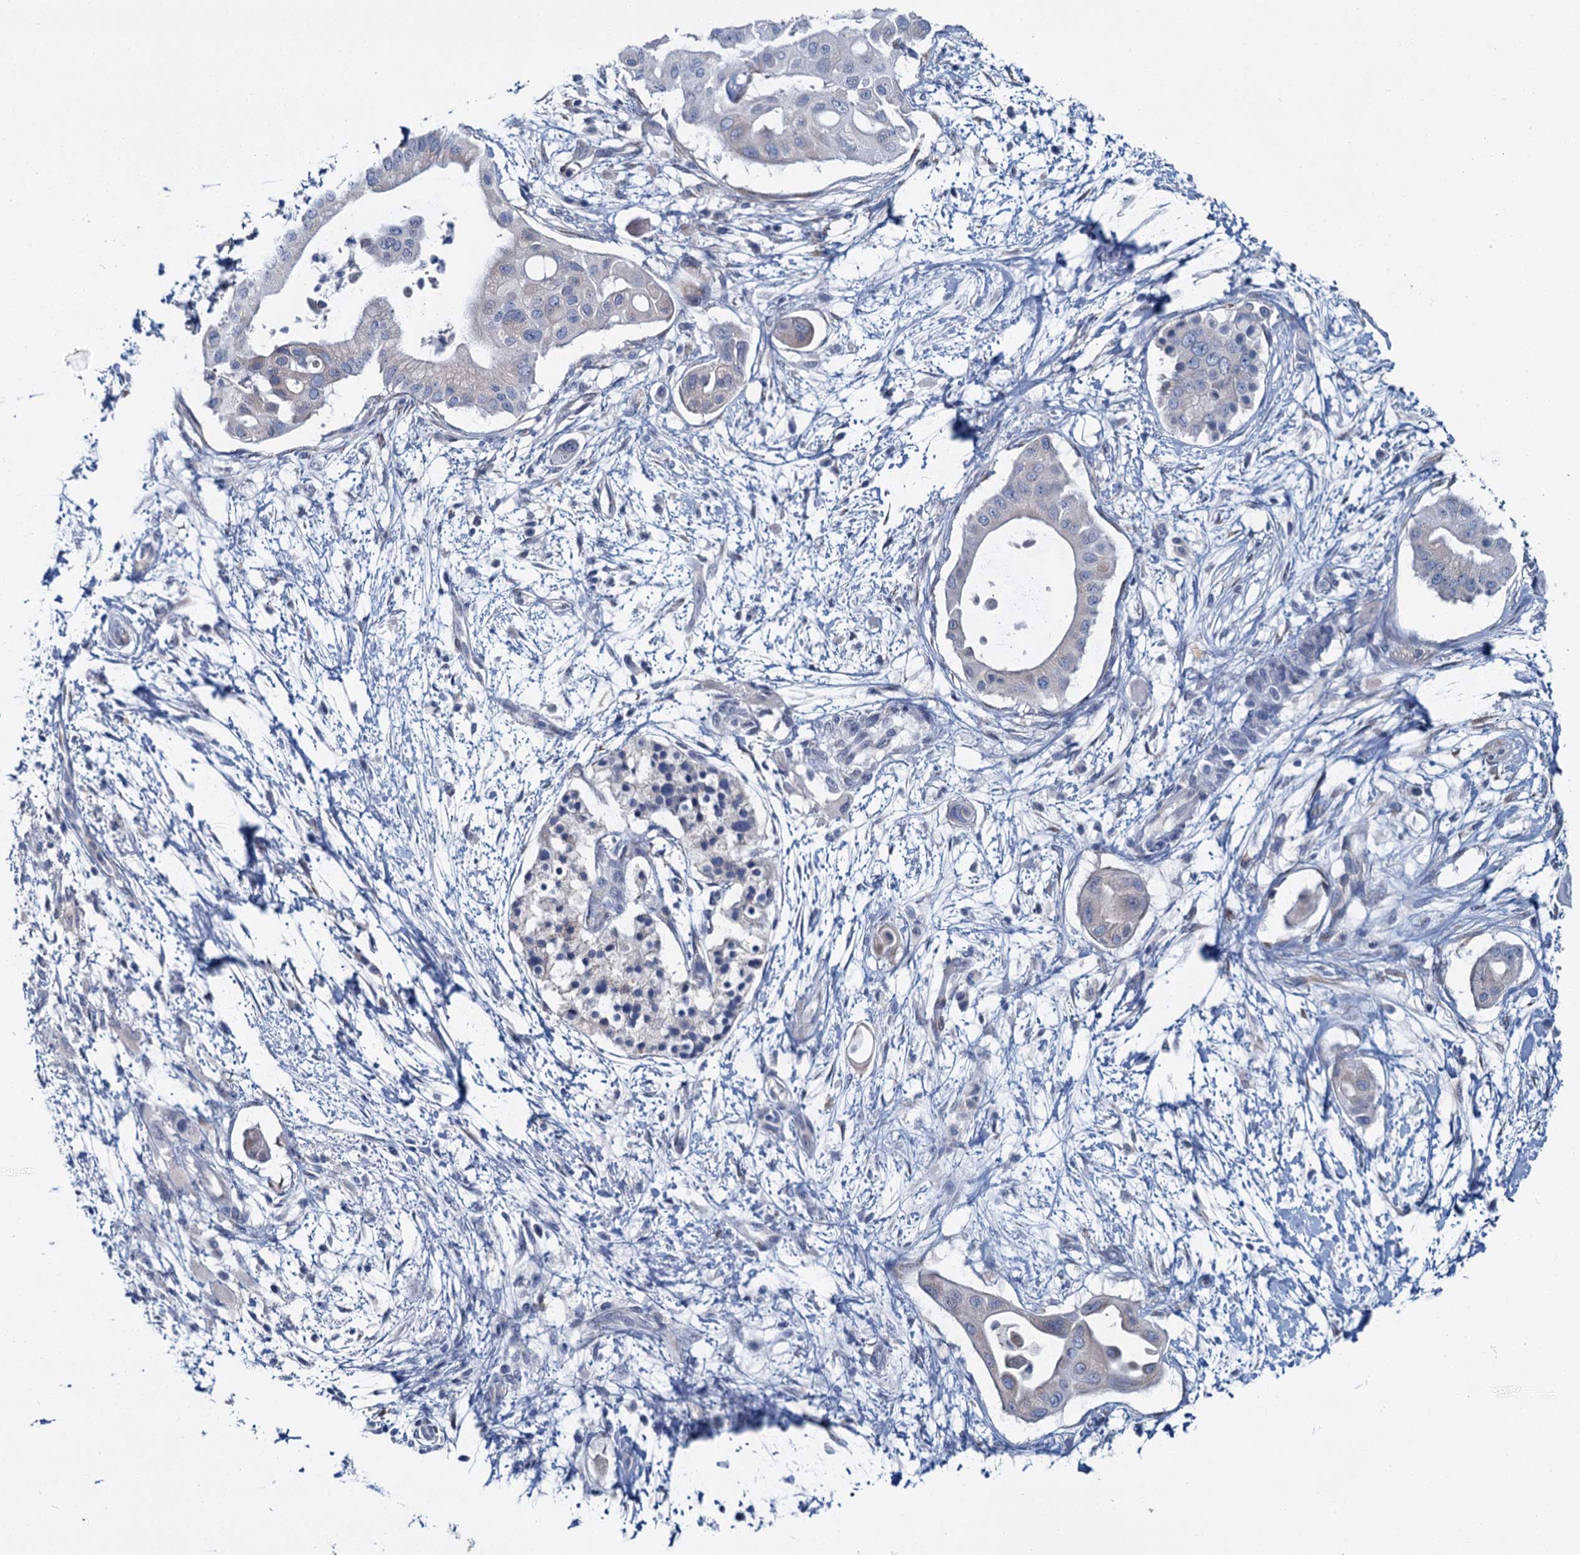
{"staining": {"intensity": "negative", "quantity": "none", "location": "none"}, "tissue": "pancreatic cancer", "cell_type": "Tumor cells", "image_type": "cancer", "snomed": [{"axis": "morphology", "description": "Adenocarcinoma, NOS"}, {"axis": "topography", "description": "Pancreas"}], "caption": "Tumor cells show no significant positivity in pancreatic adenocarcinoma.", "gene": "MIOX", "patient": {"sex": "male", "age": 68}}